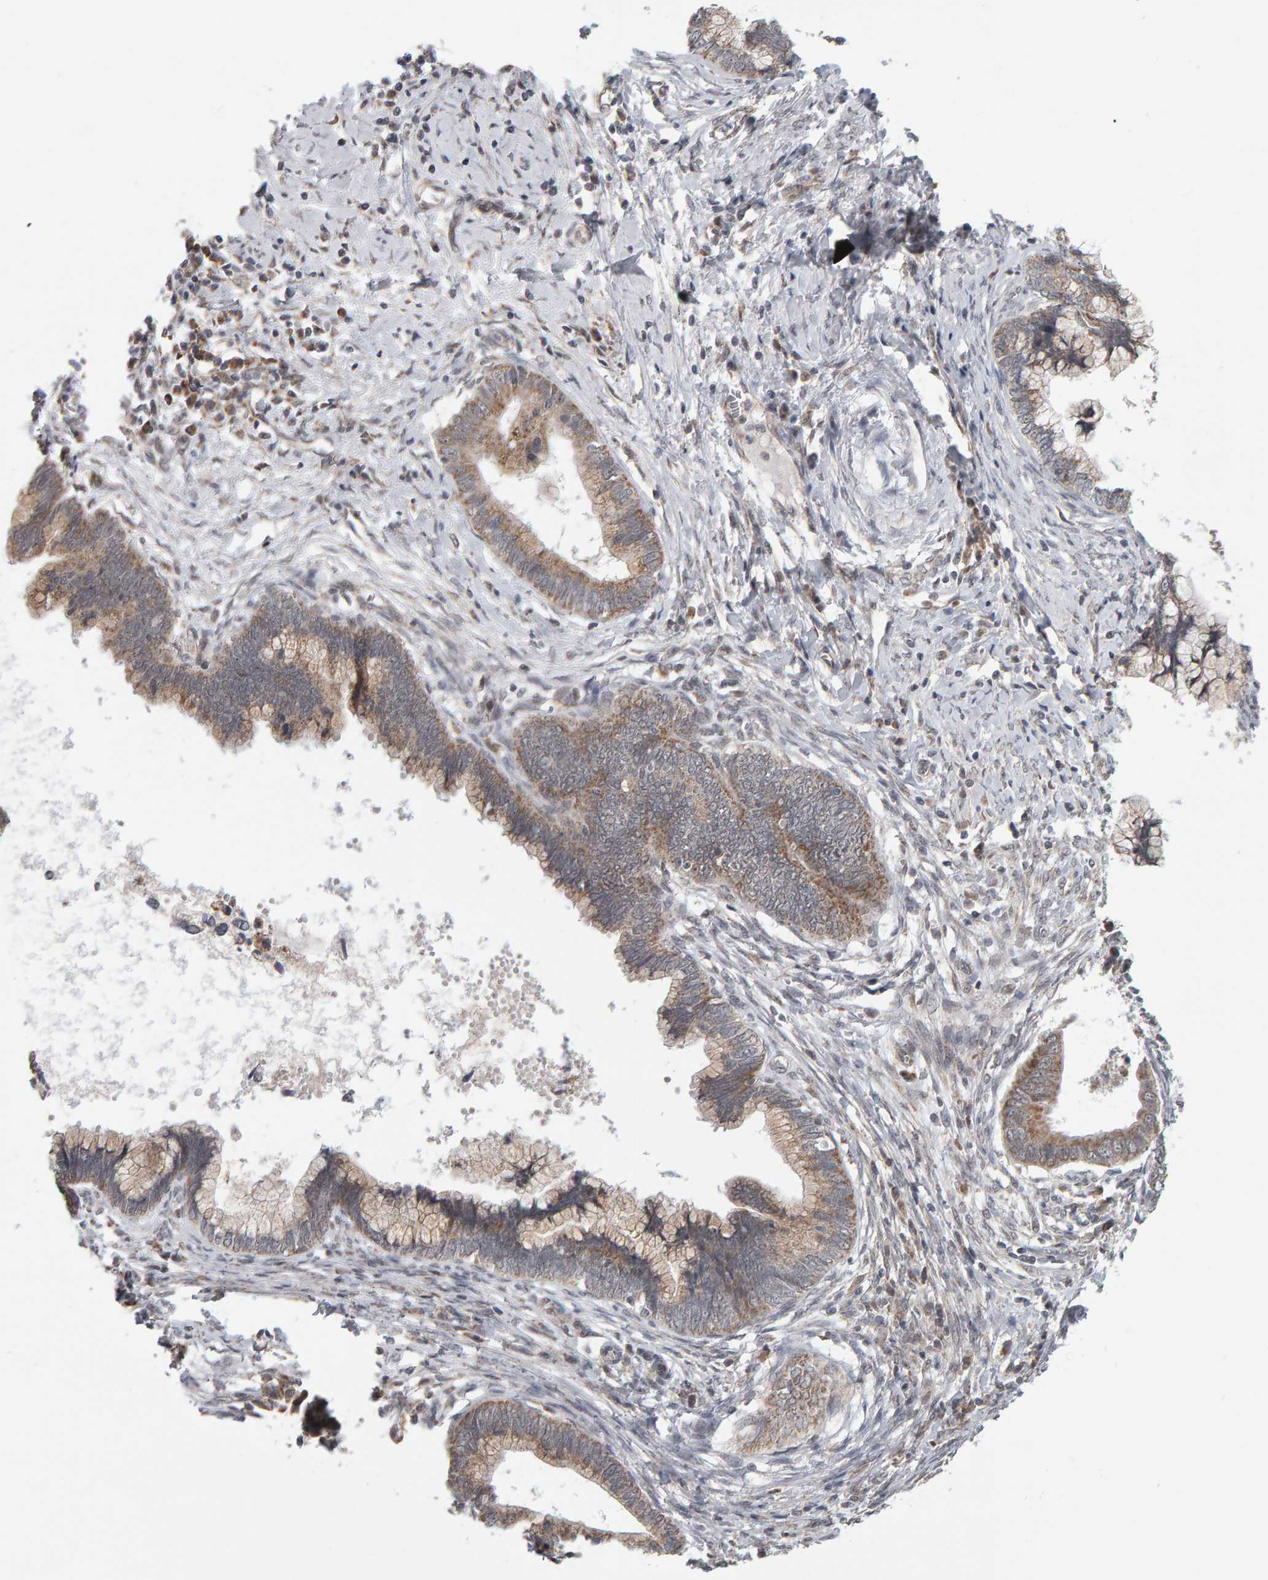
{"staining": {"intensity": "moderate", "quantity": ">75%", "location": "cytoplasmic/membranous"}, "tissue": "cervical cancer", "cell_type": "Tumor cells", "image_type": "cancer", "snomed": [{"axis": "morphology", "description": "Adenocarcinoma, NOS"}, {"axis": "topography", "description": "Cervix"}], "caption": "Brown immunohistochemical staining in human cervical cancer shows moderate cytoplasmic/membranous staining in about >75% of tumor cells. The staining was performed using DAB (3,3'-diaminobenzidine) to visualize the protein expression in brown, while the nuclei were stained in blue with hematoxylin (Magnification: 20x).", "gene": "DAP3", "patient": {"sex": "female", "age": 44}}